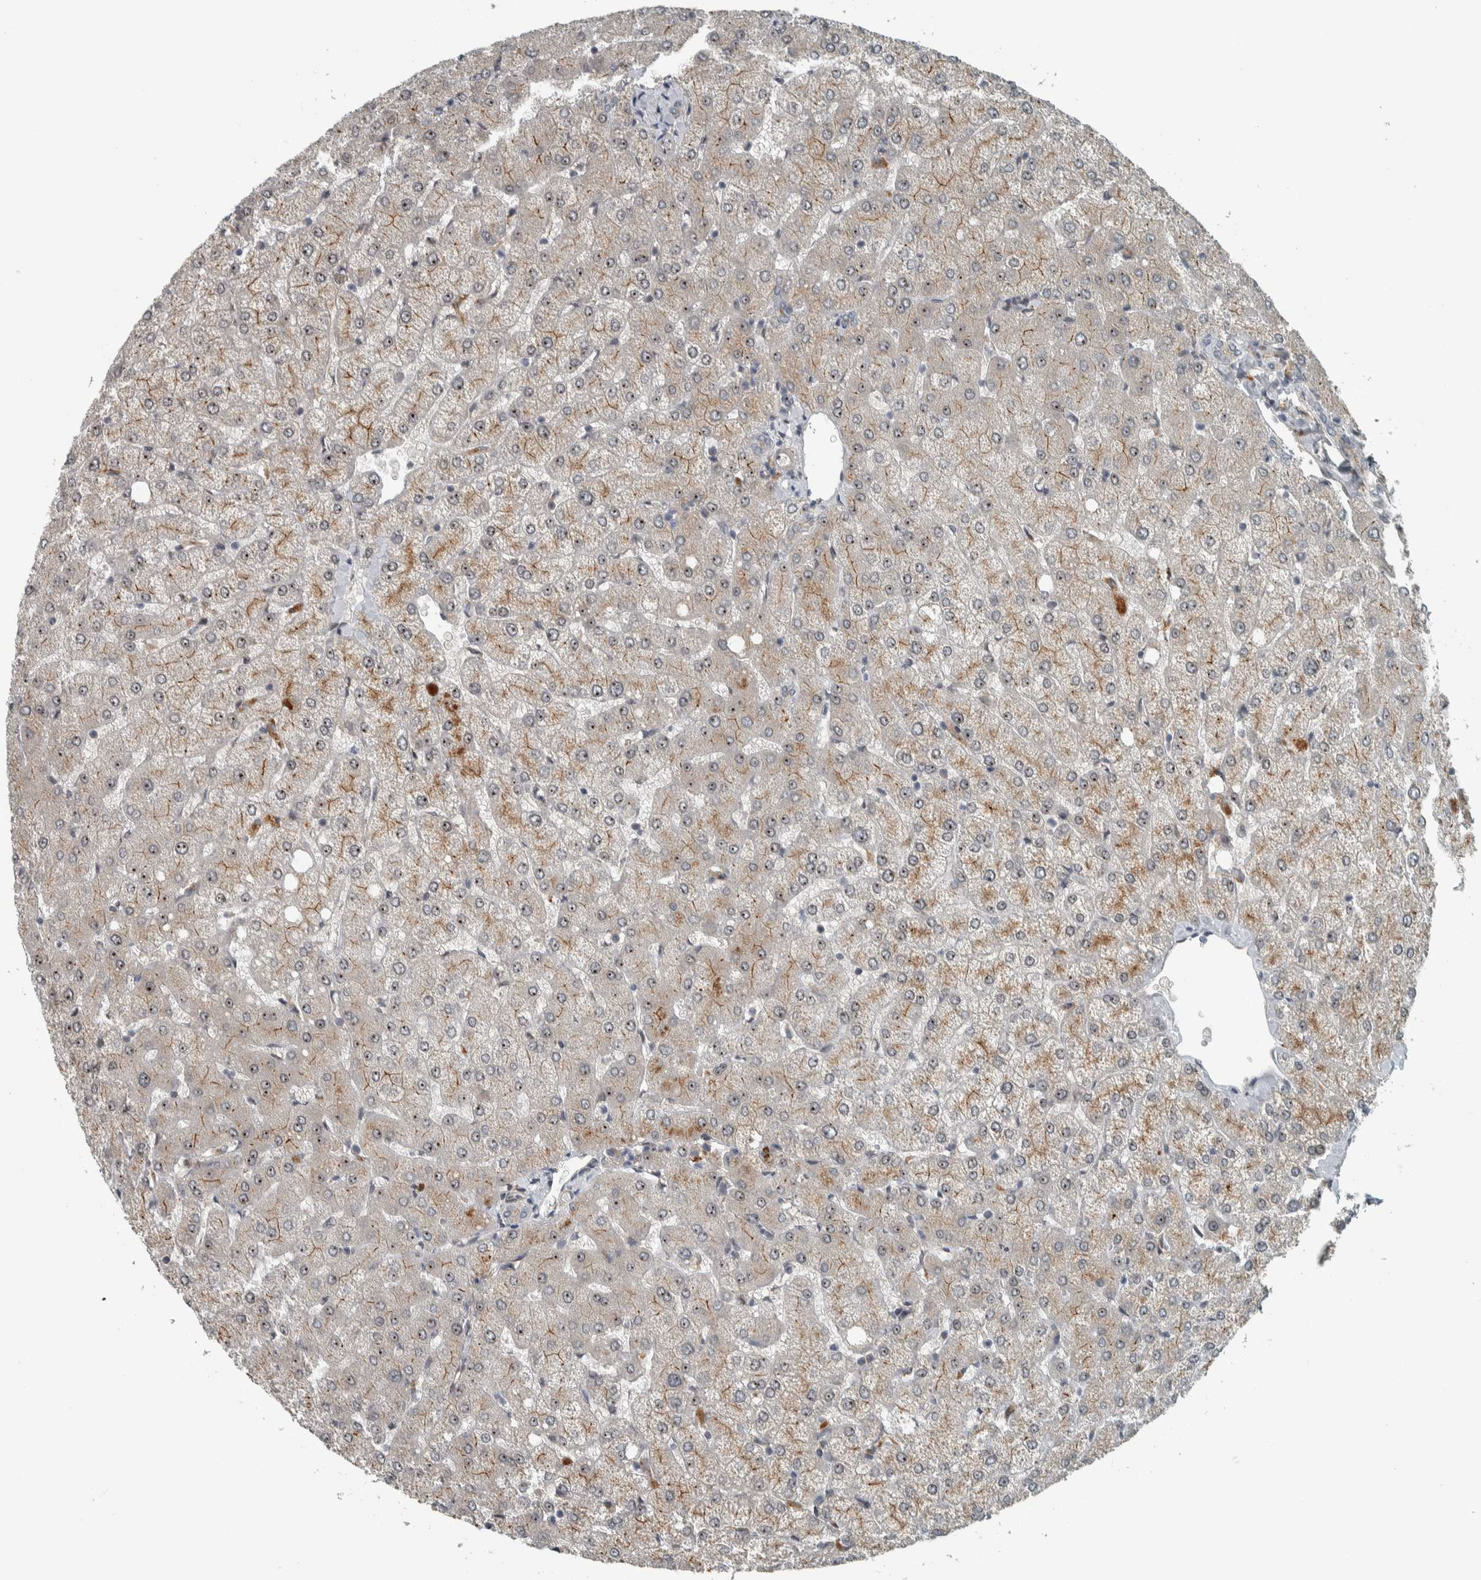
{"staining": {"intensity": "negative", "quantity": "none", "location": "none"}, "tissue": "liver", "cell_type": "Cholangiocytes", "image_type": "normal", "snomed": [{"axis": "morphology", "description": "Normal tissue, NOS"}, {"axis": "topography", "description": "Liver"}], "caption": "Protein analysis of normal liver reveals no significant positivity in cholangiocytes.", "gene": "XPO5", "patient": {"sex": "female", "age": 54}}